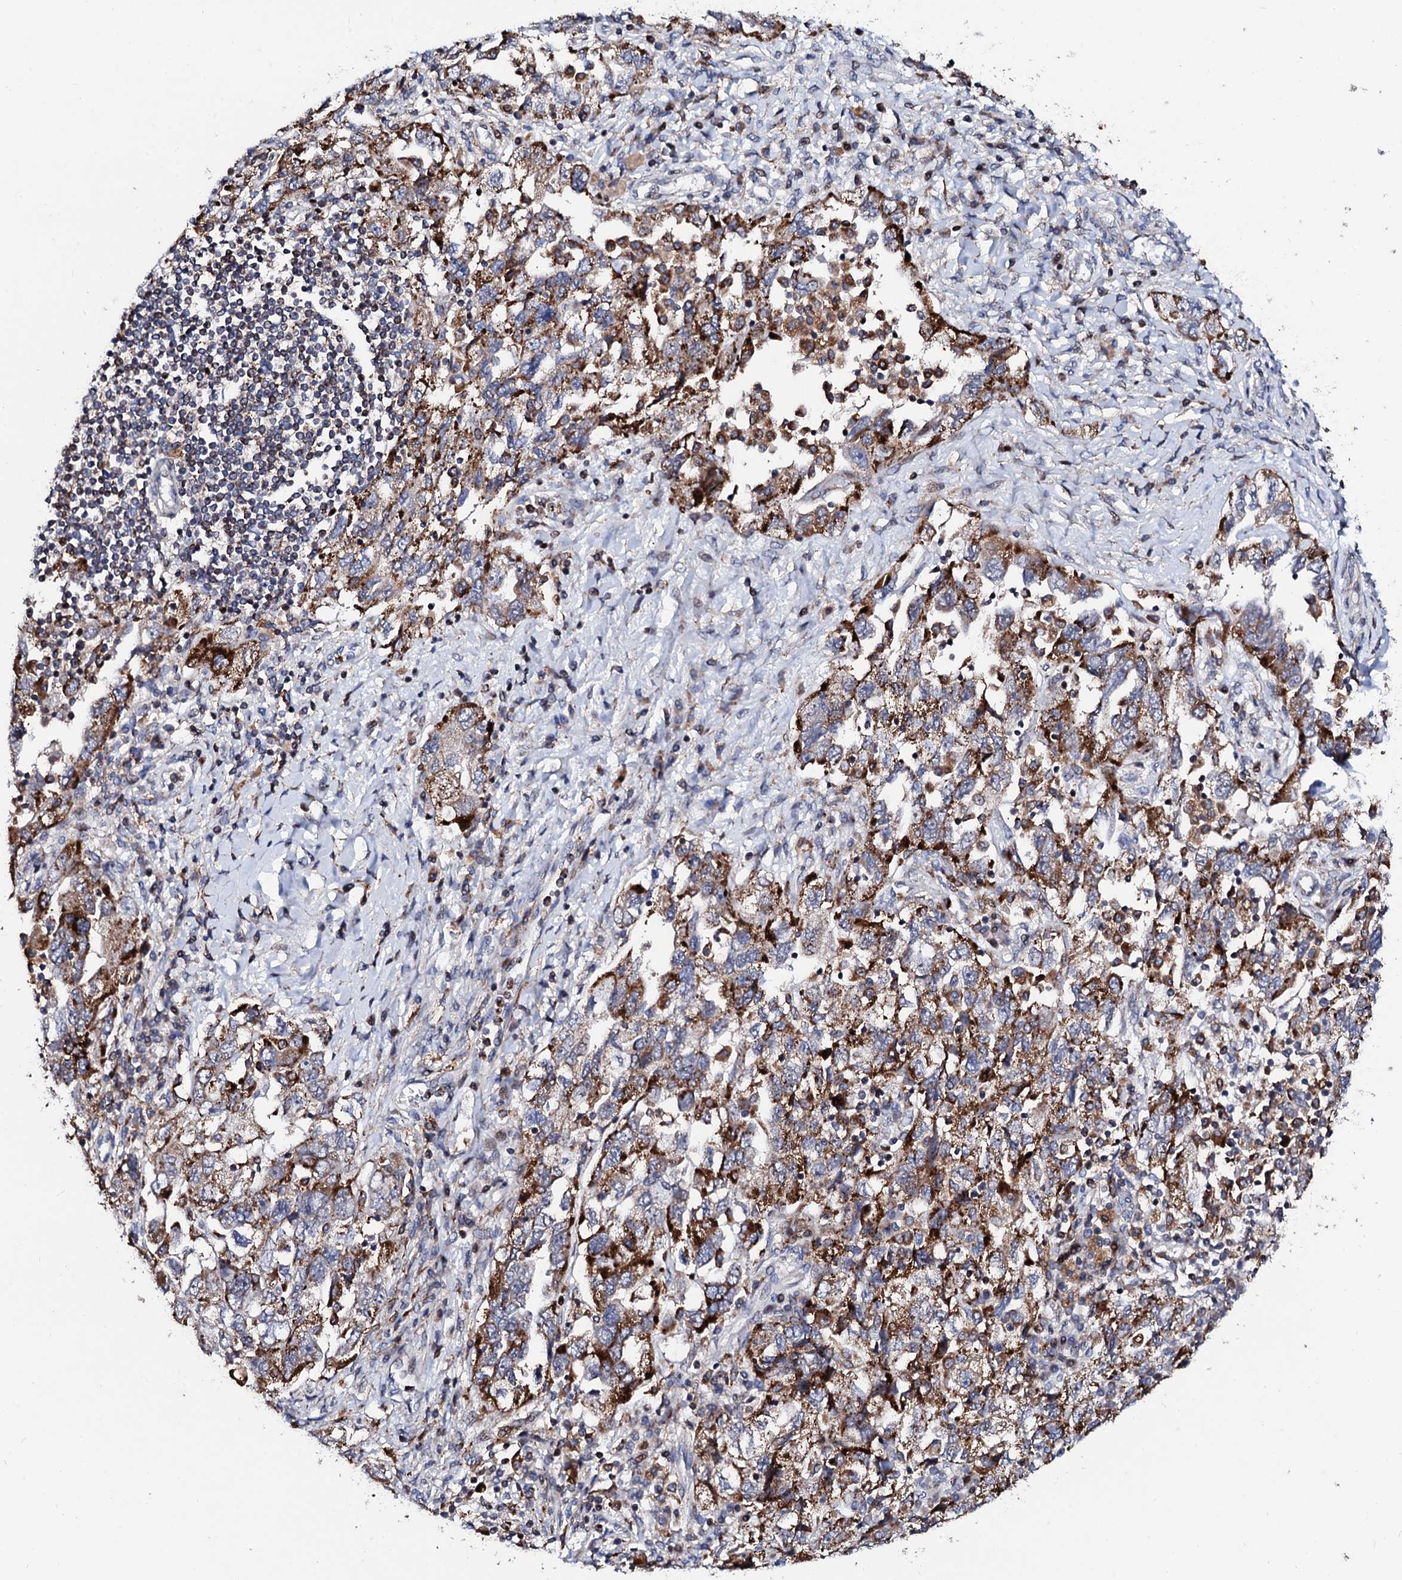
{"staining": {"intensity": "strong", "quantity": ">75%", "location": "cytoplasmic/membranous"}, "tissue": "ovarian cancer", "cell_type": "Tumor cells", "image_type": "cancer", "snomed": [{"axis": "morphology", "description": "Carcinoma, NOS"}, {"axis": "morphology", "description": "Cystadenocarcinoma, serous, NOS"}, {"axis": "topography", "description": "Ovary"}], "caption": "Protein analysis of ovarian cancer tissue displays strong cytoplasmic/membranous staining in about >75% of tumor cells.", "gene": "TCIRG1", "patient": {"sex": "female", "age": 69}}